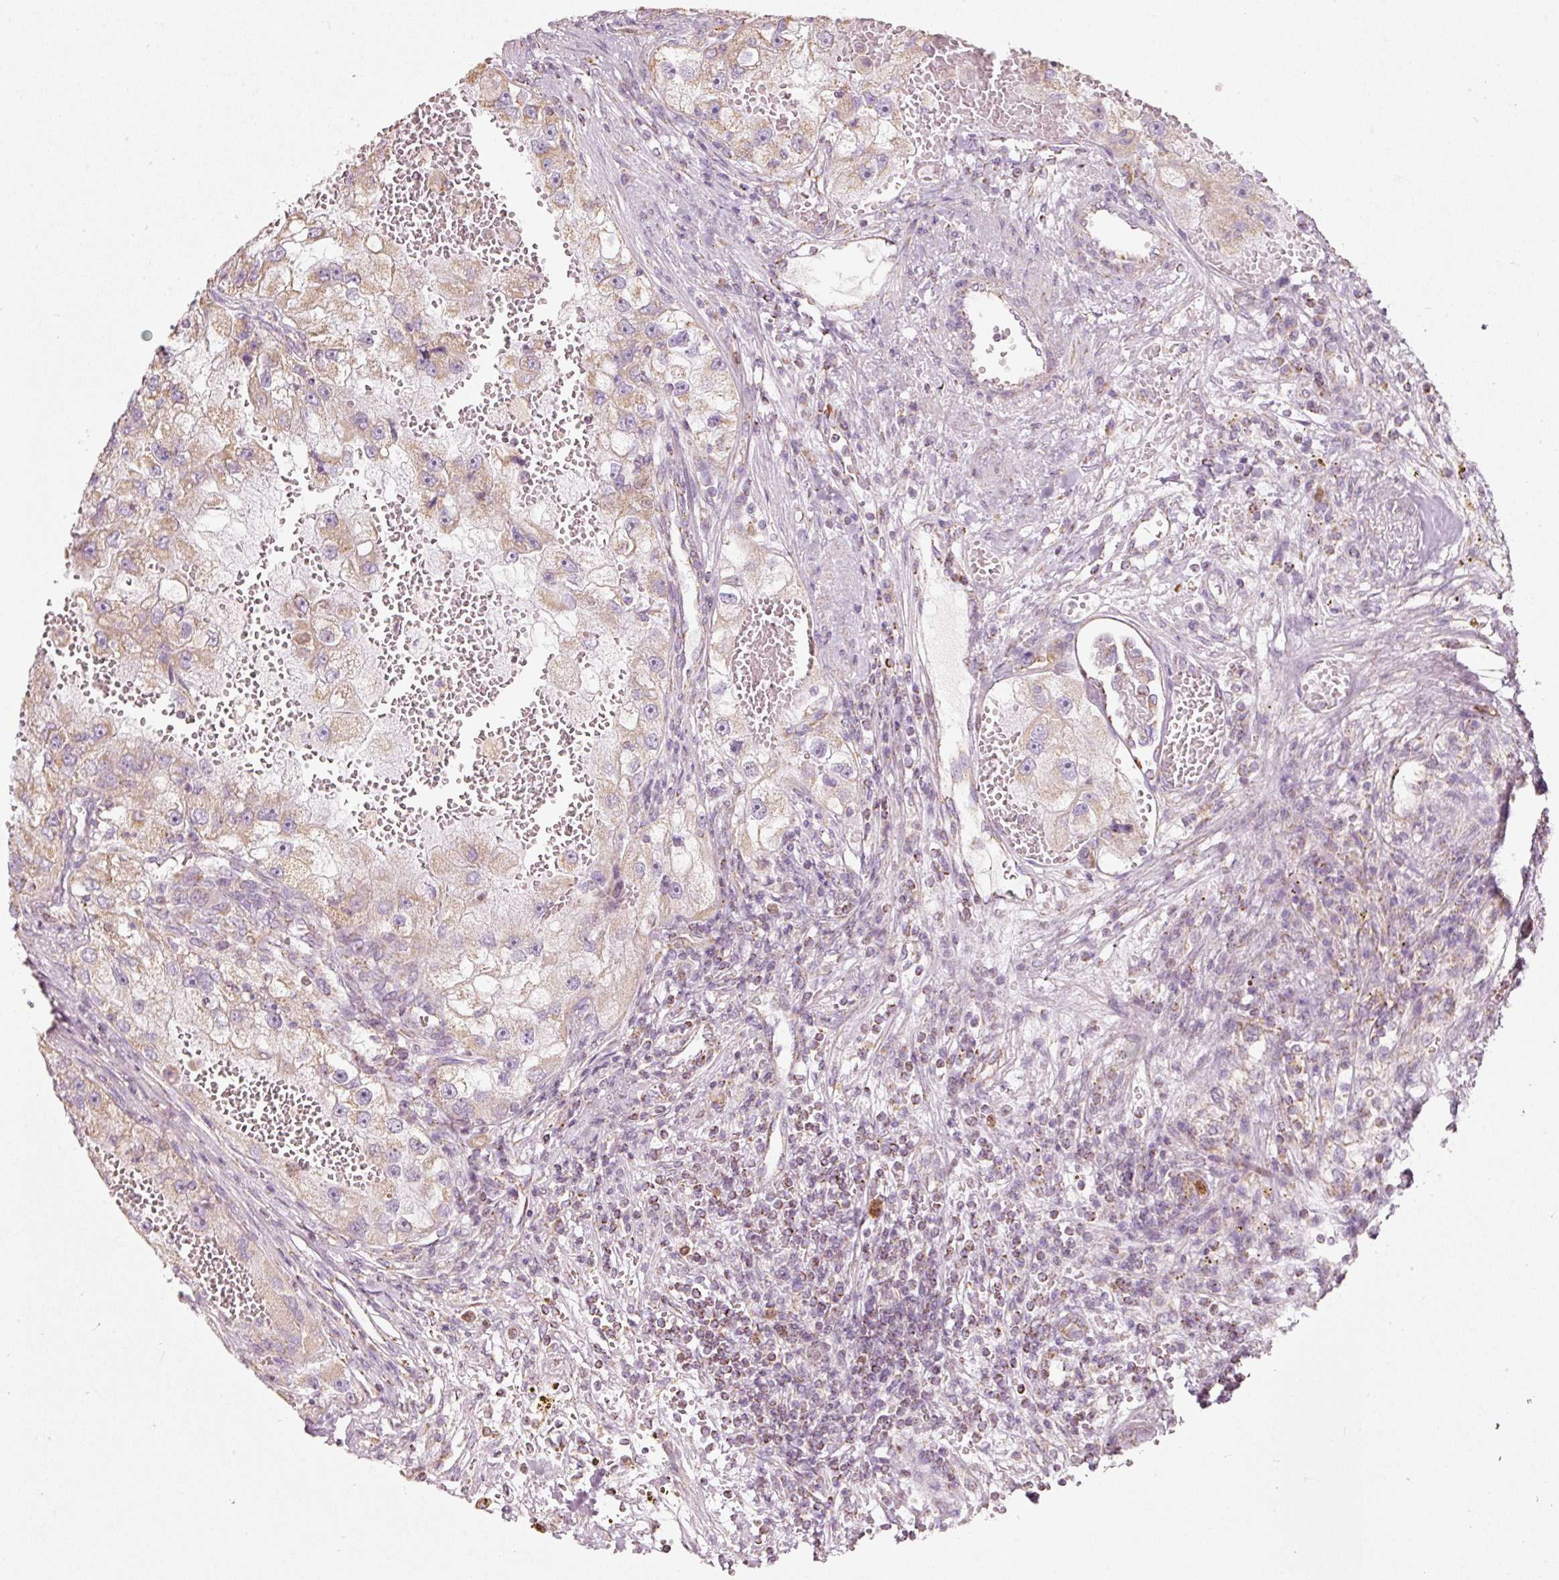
{"staining": {"intensity": "weak", "quantity": ">75%", "location": "cytoplasmic/membranous"}, "tissue": "renal cancer", "cell_type": "Tumor cells", "image_type": "cancer", "snomed": [{"axis": "morphology", "description": "Adenocarcinoma, NOS"}, {"axis": "topography", "description": "Kidney"}], "caption": "Protein staining demonstrates weak cytoplasmic/membranous staining in approximately >75% of tumor cells in renal cancer. (IHC, brightfield microscopy, high magnification).", "gene": "DUT", "patient": {"sex": "male", "age": 63}}